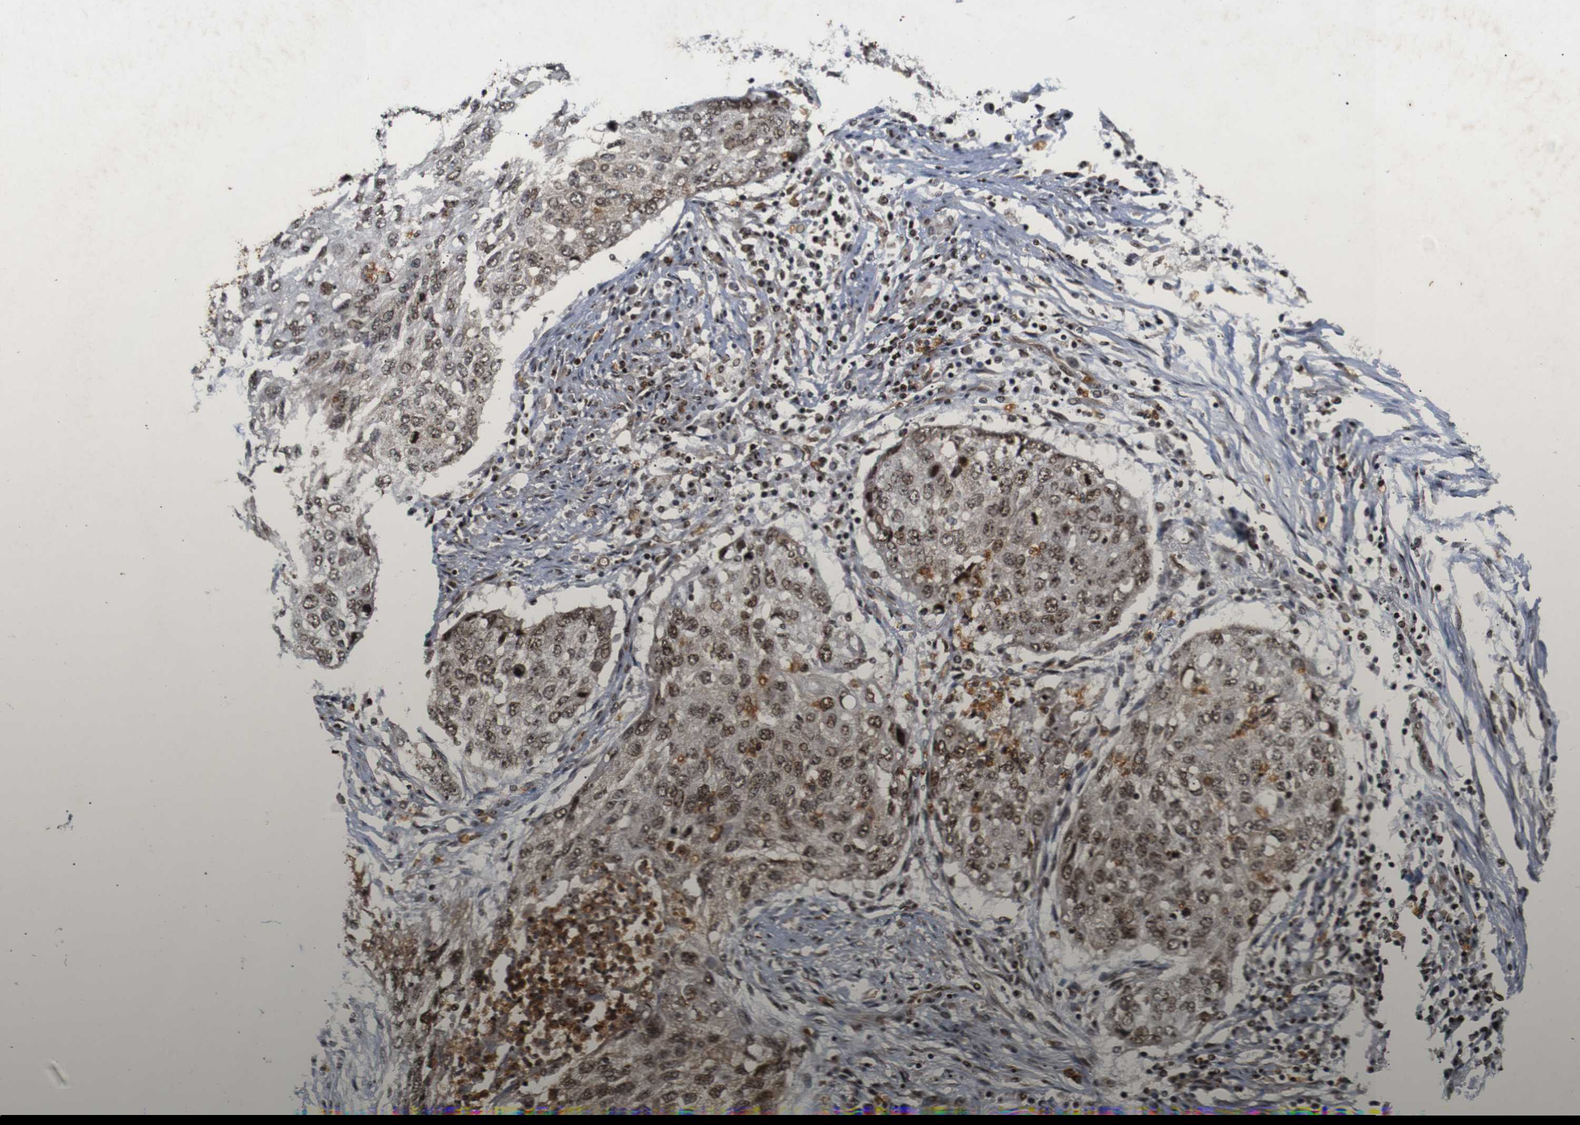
{"staining": {"intensity": "moderate", "quantity": ">75%", "location": "nuclear"}, "tissue": "lung cancer", "cell_type": "Tumor cells", "image_type": "cancer", "snomed": [{"axis": "morphology", "description": "Squamous cell carcinoma, NOS"}, {"axis": "topography", "description": "Lung"}], "caption": "Protein expression analysis of lung cancer demonstrates moderate nuclear expression in approximately >75% of tumor cells. The staining was performed using DAB (3,3'-diaminobenzidine) to visualize the protein expression in brown, while the nuclei were stained in blue with hematoxylin (Magnification: 20x).", "gene": "KIF23", "patient": {"sex": "female", "age": 63}}